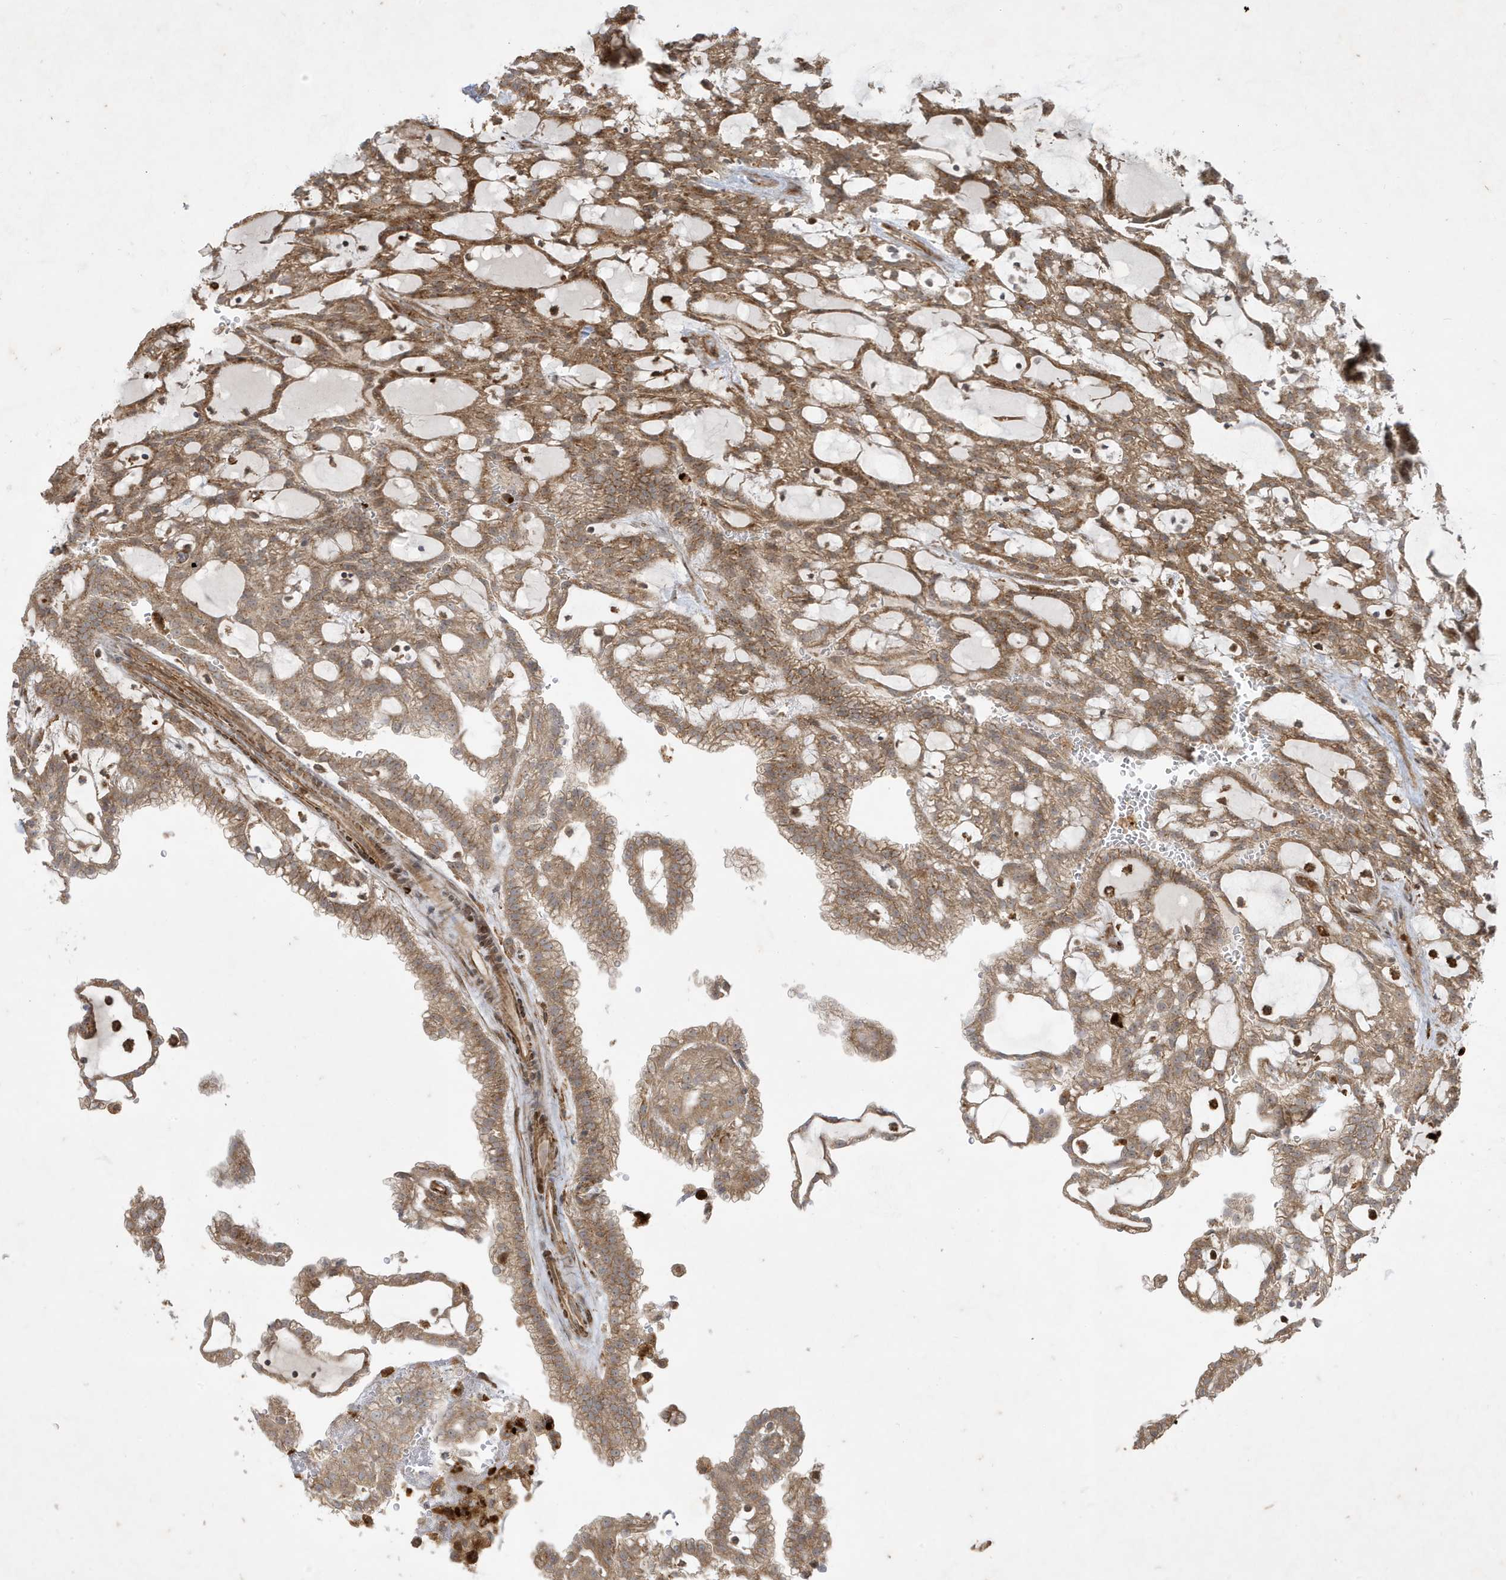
{"staining": {"intensity": "moderate", "quantity": ">75%", "location": "cytoplasmic/membranous"}, "tissue": "renal cancer", "cell_type": "Tumor cells", "image_type": "cancer", "snomed": [{"axis": "morphology", "description": "Adenocarcinoma, NOS"}, {"axis": "topography", "description": "Kidney"}], "caption": "Human renal cancer stained for a protein (brown) shows moderate cytoplasmic/membranous positive expression in approximately >75% of tumor cells.", "gene": "IFT57", "patient": {"sex": "male", "age": 63}}